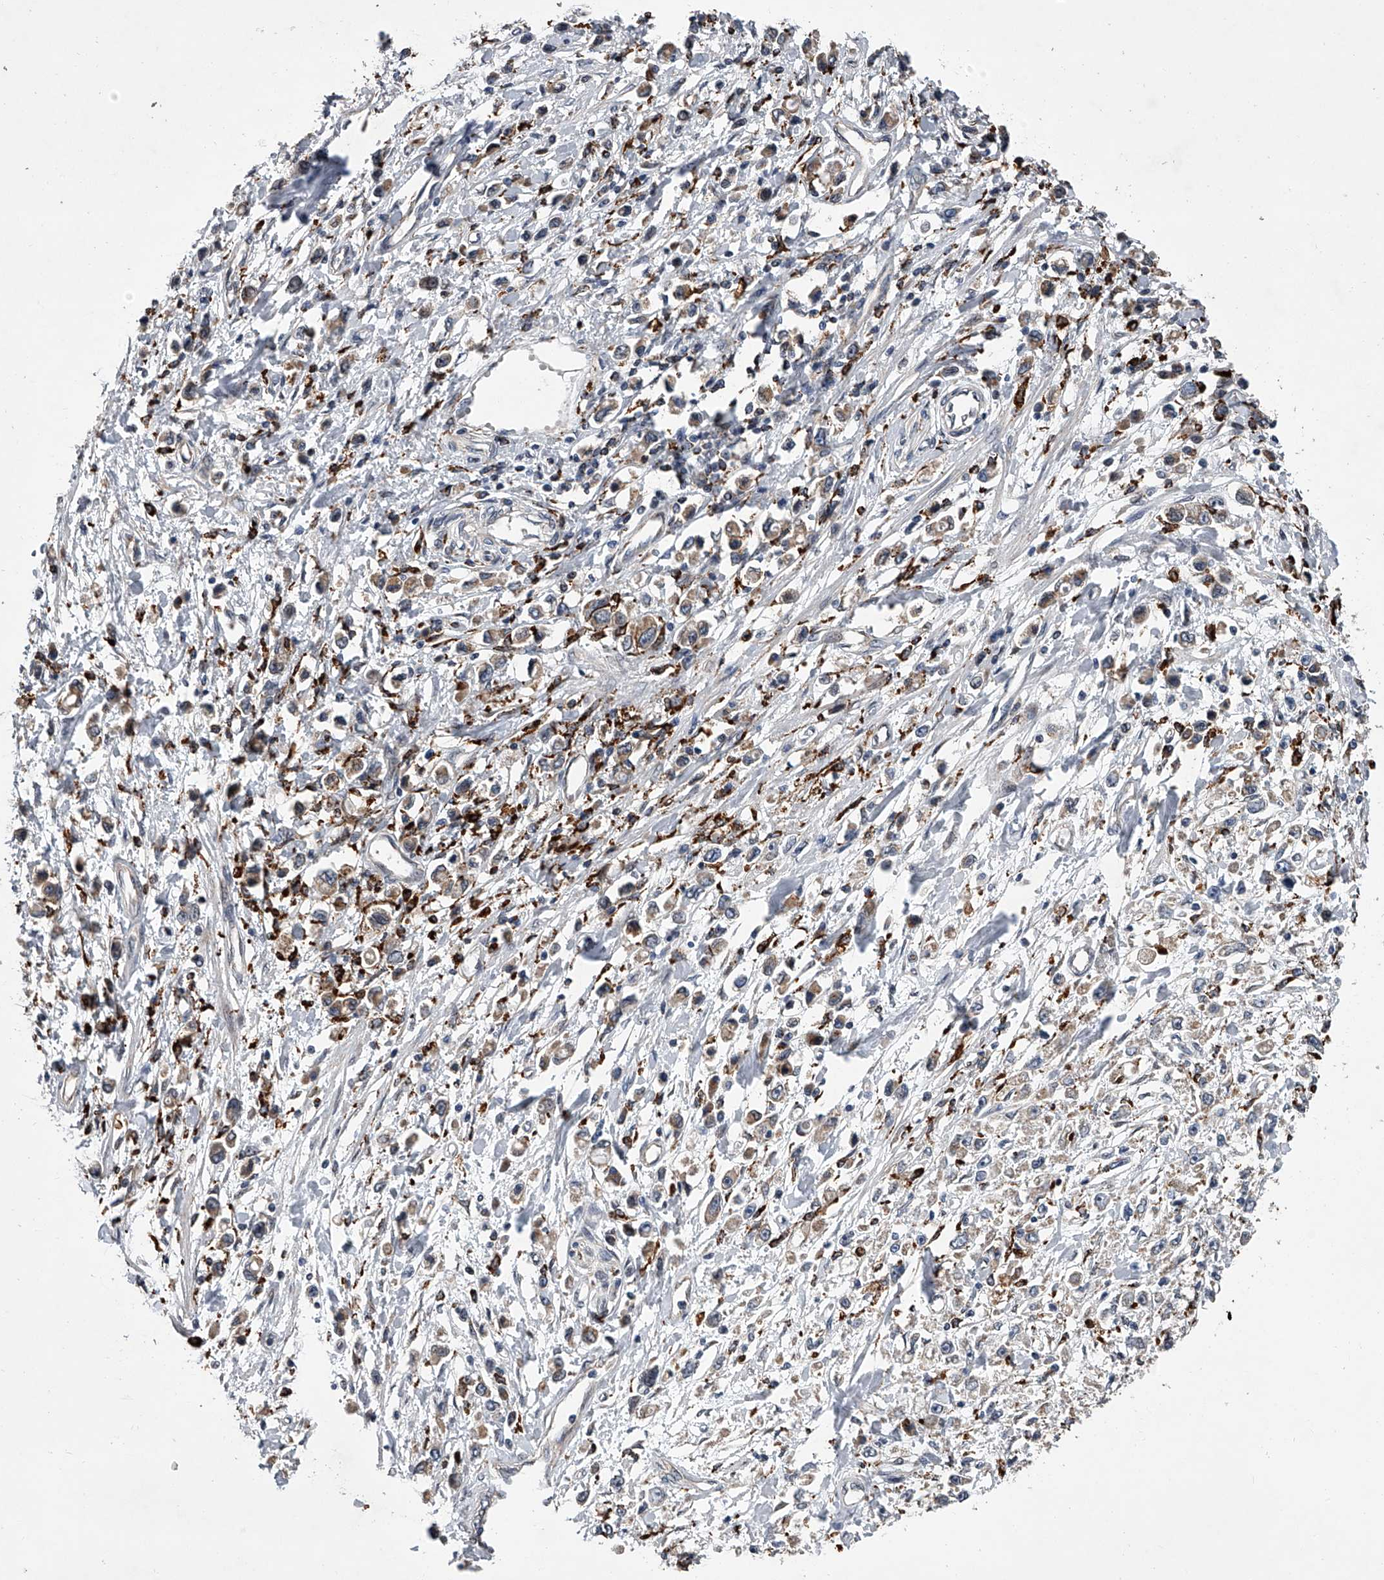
{"staining": {"intensity": "moderate", "quantity": "<25%", "location": "cytoplasmic/membranous"}, "tissue": "stomach cancer", "cell_type": "Tumor cells", "image_type": "cancer", "snomed": [{"axis": "morphology", "description": "Adenocarcinoma, NOS"}, {"axis": "topography", "description": "Stomach"}], "caption": "Protein expression analysis of human stomach adenocarcinoma reveals moderate cytoplasmic/membranous positivity in approximately <25% of tumor cells.", "gene": "TRIM8", "patient": {"sex": "female", "age": 59}}